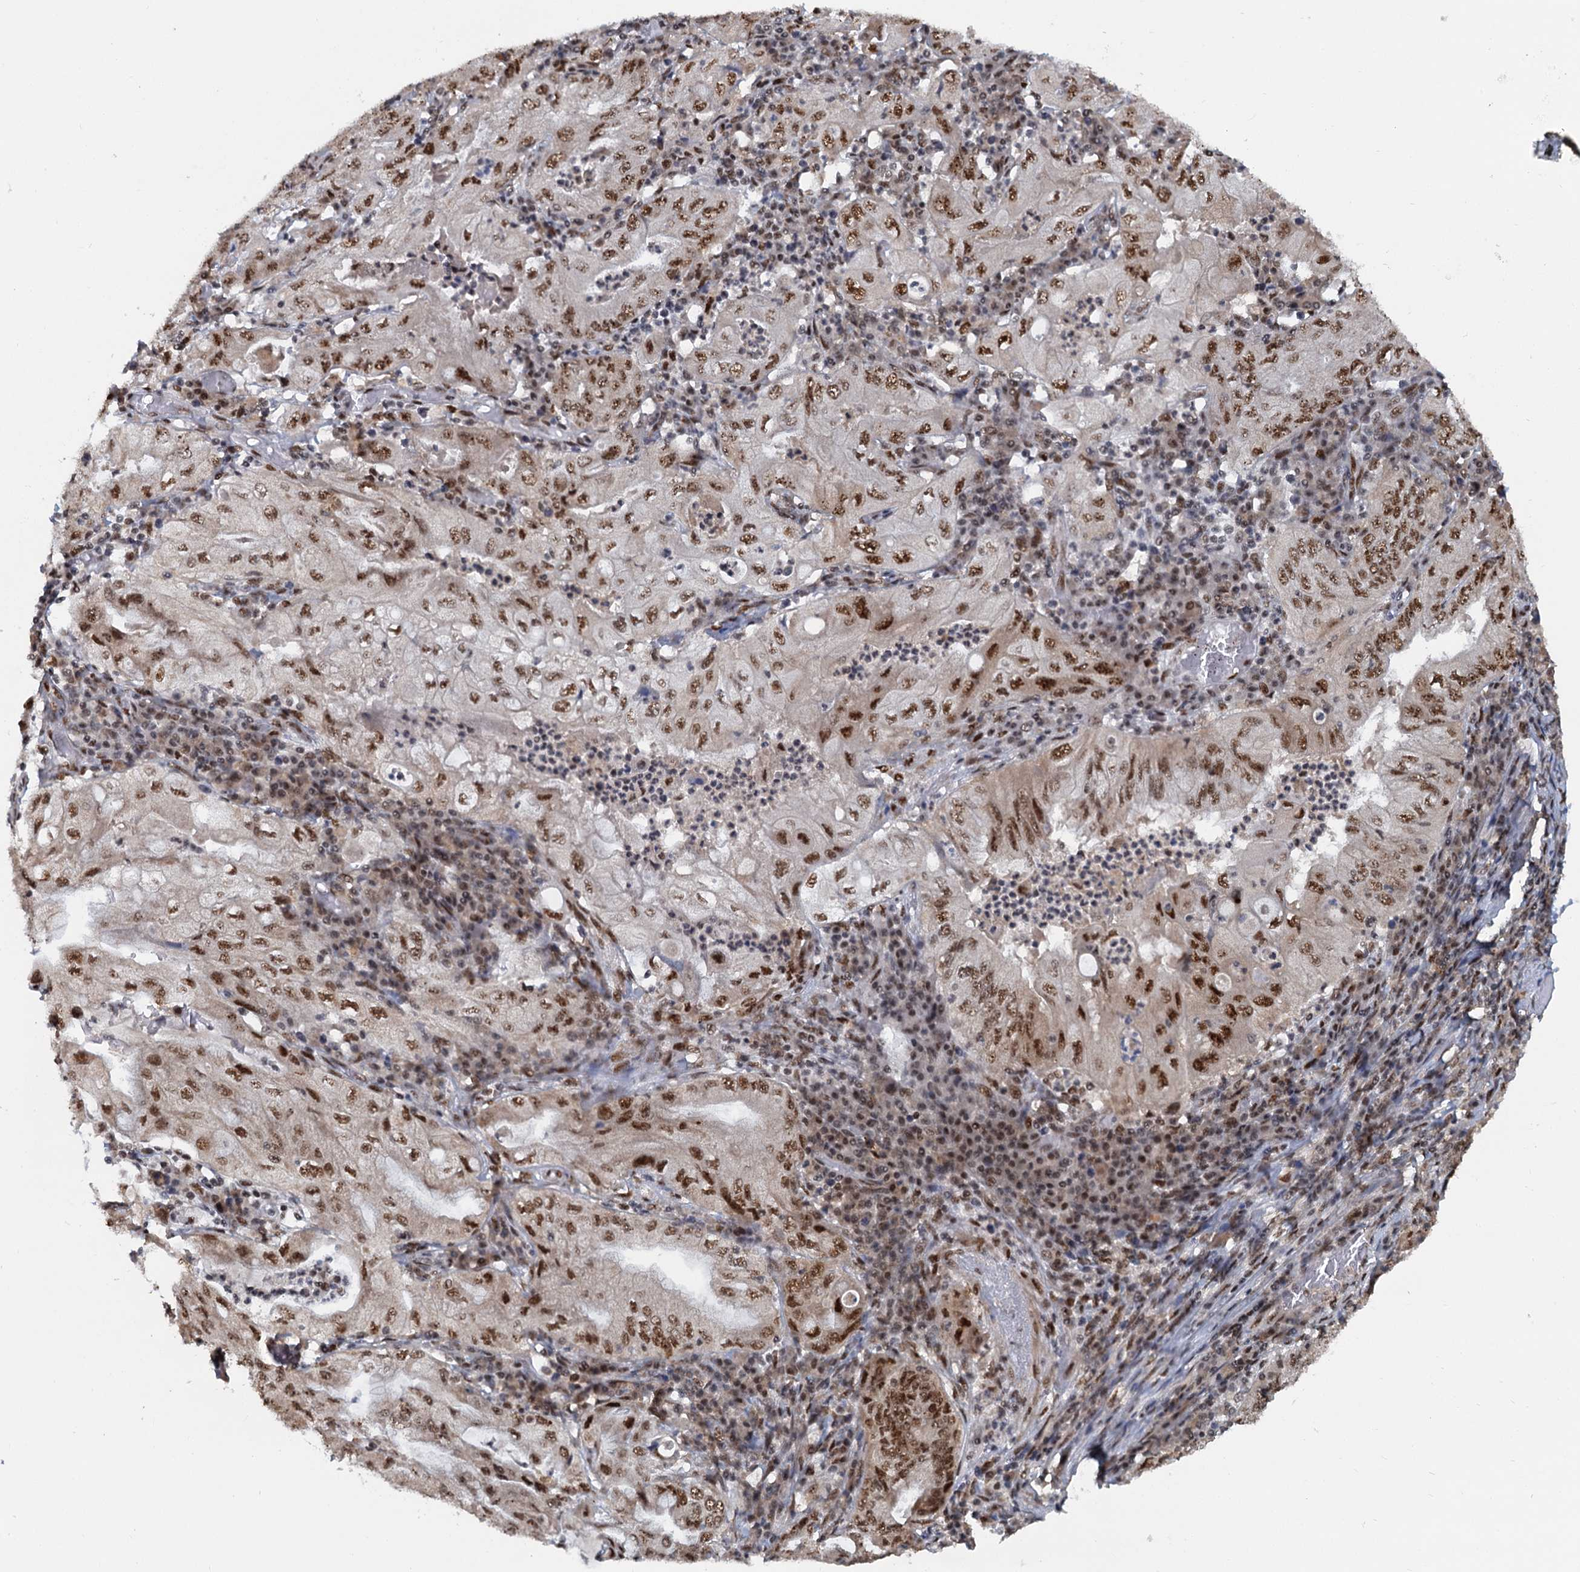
{"staining": {"intensity": "moderate", "quantity": ">75%", "location": "nuclear"}, "tissue": "stomach cancer", "cell_type": "Tumor cells", "image_type": "cancer", "snomed": [{"axis": "morphology", "description": "Normal tissue, NOS"}, {"axis": "morphology", "description": "Adenocarcinoma, NOS"}, {"axis": "topography", "description": "Esophagus"}, {"axis": "topography", "description": "Stomach, upper"}, {"axis": "topography", "description": "Peripheral nerve tissue"}], "caption": "Stomach adenocarcinoma was stained to show a protein in brown. There is medium levels of moderate nuclear staining in about >75% of tumor cells.", "gene": "WBP4", "patient": {"sex": "male", "age": 62}}